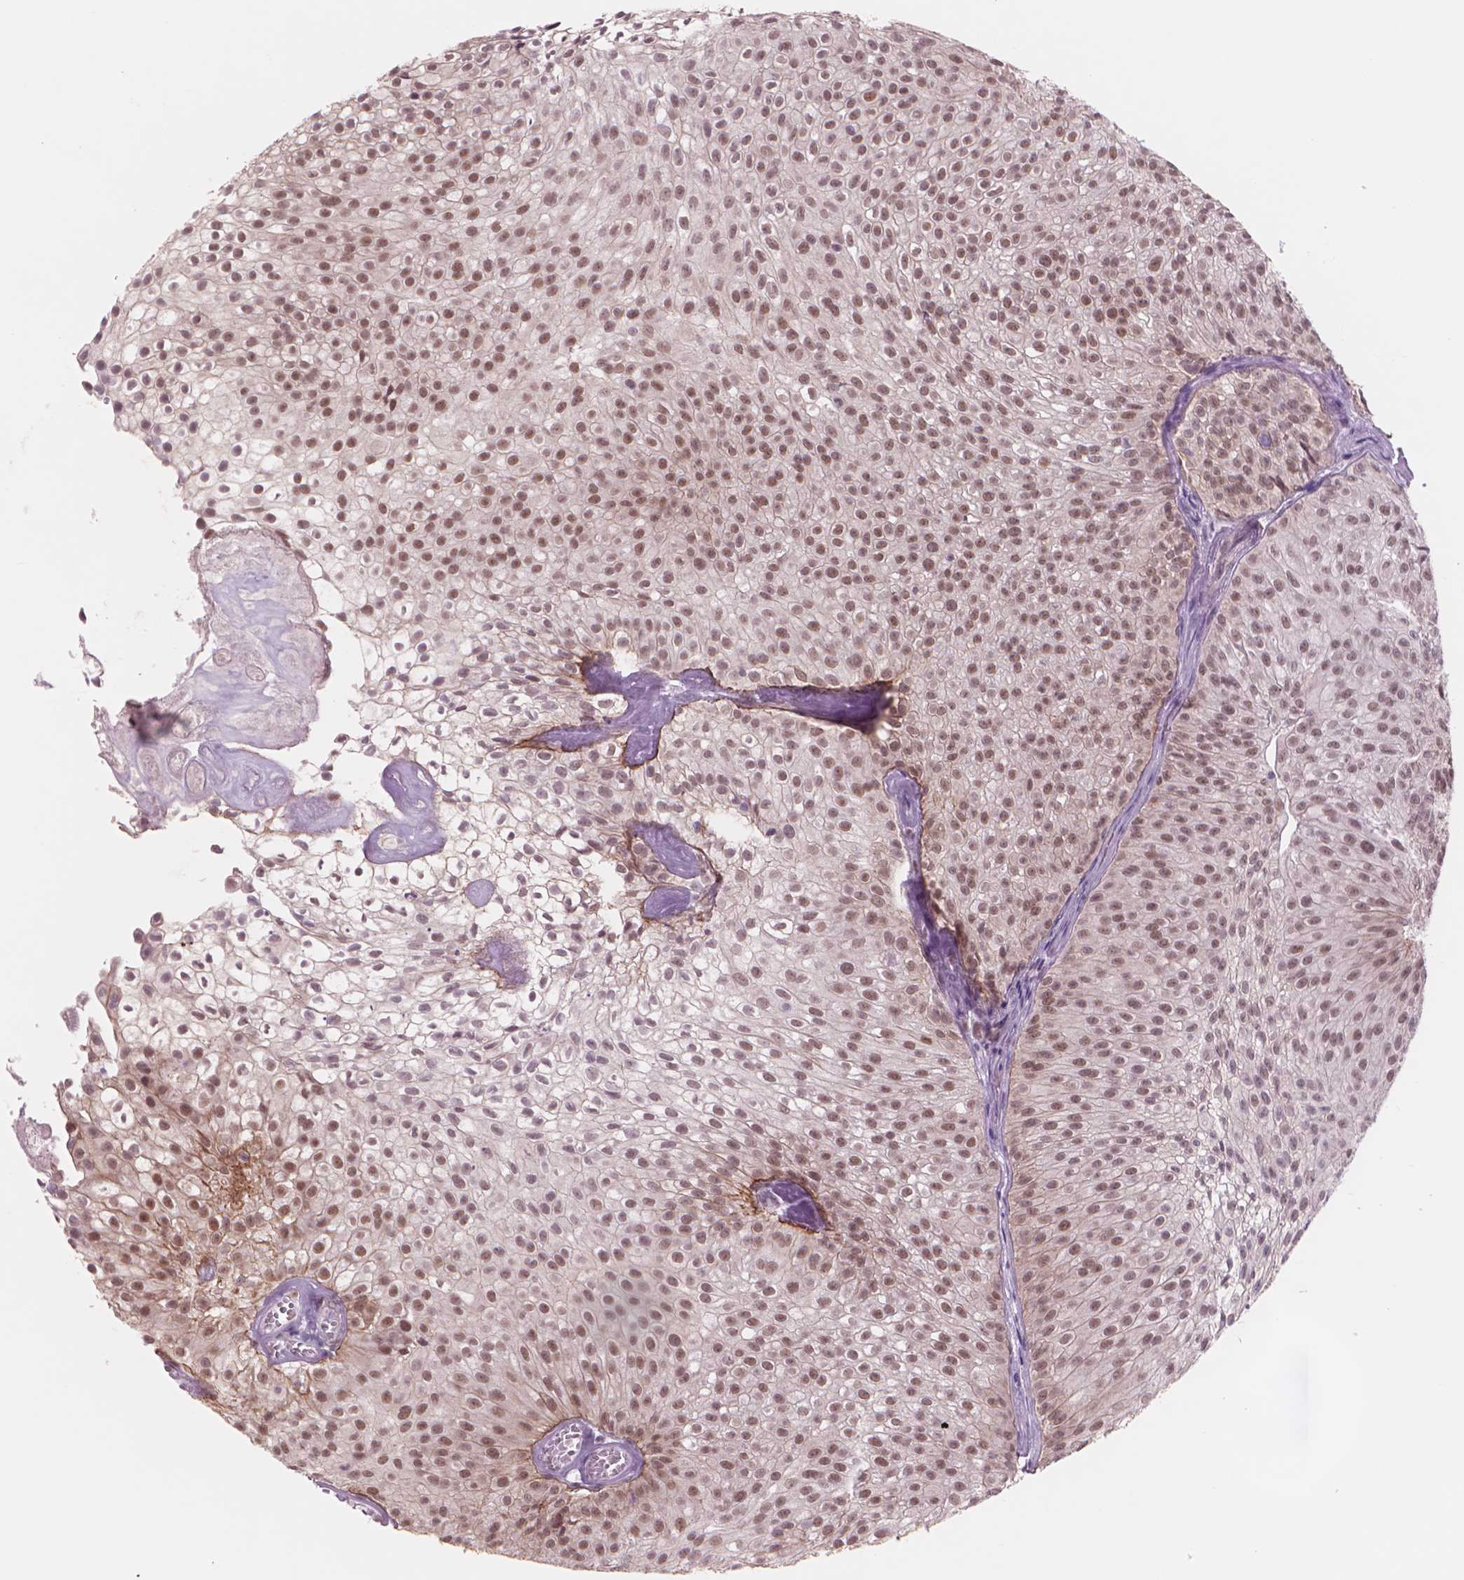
{"staining": {"intensity": "moderate", "quantity": ">75%", "location": "nuclear"}, "tissue": "urothelial cancer", "cell_type": "Tumor cells", "image_type": "cancer", "snomed": [{"axis": "morphology", "description": "Urothelial carcinoma, Low grade"}, {"axis": "topography", "description": "Urinary bladder"}], "caption": "A micrograph of human urothelial carcinoma (low-grade) stained for a protein demonstrates moderate nuclear brown staining in tumor cells. (Brightfield microscopy of DAB IHC at high magnification).", "gene": "POLR3D", "patient": {"sex": "male", "age": 70}}